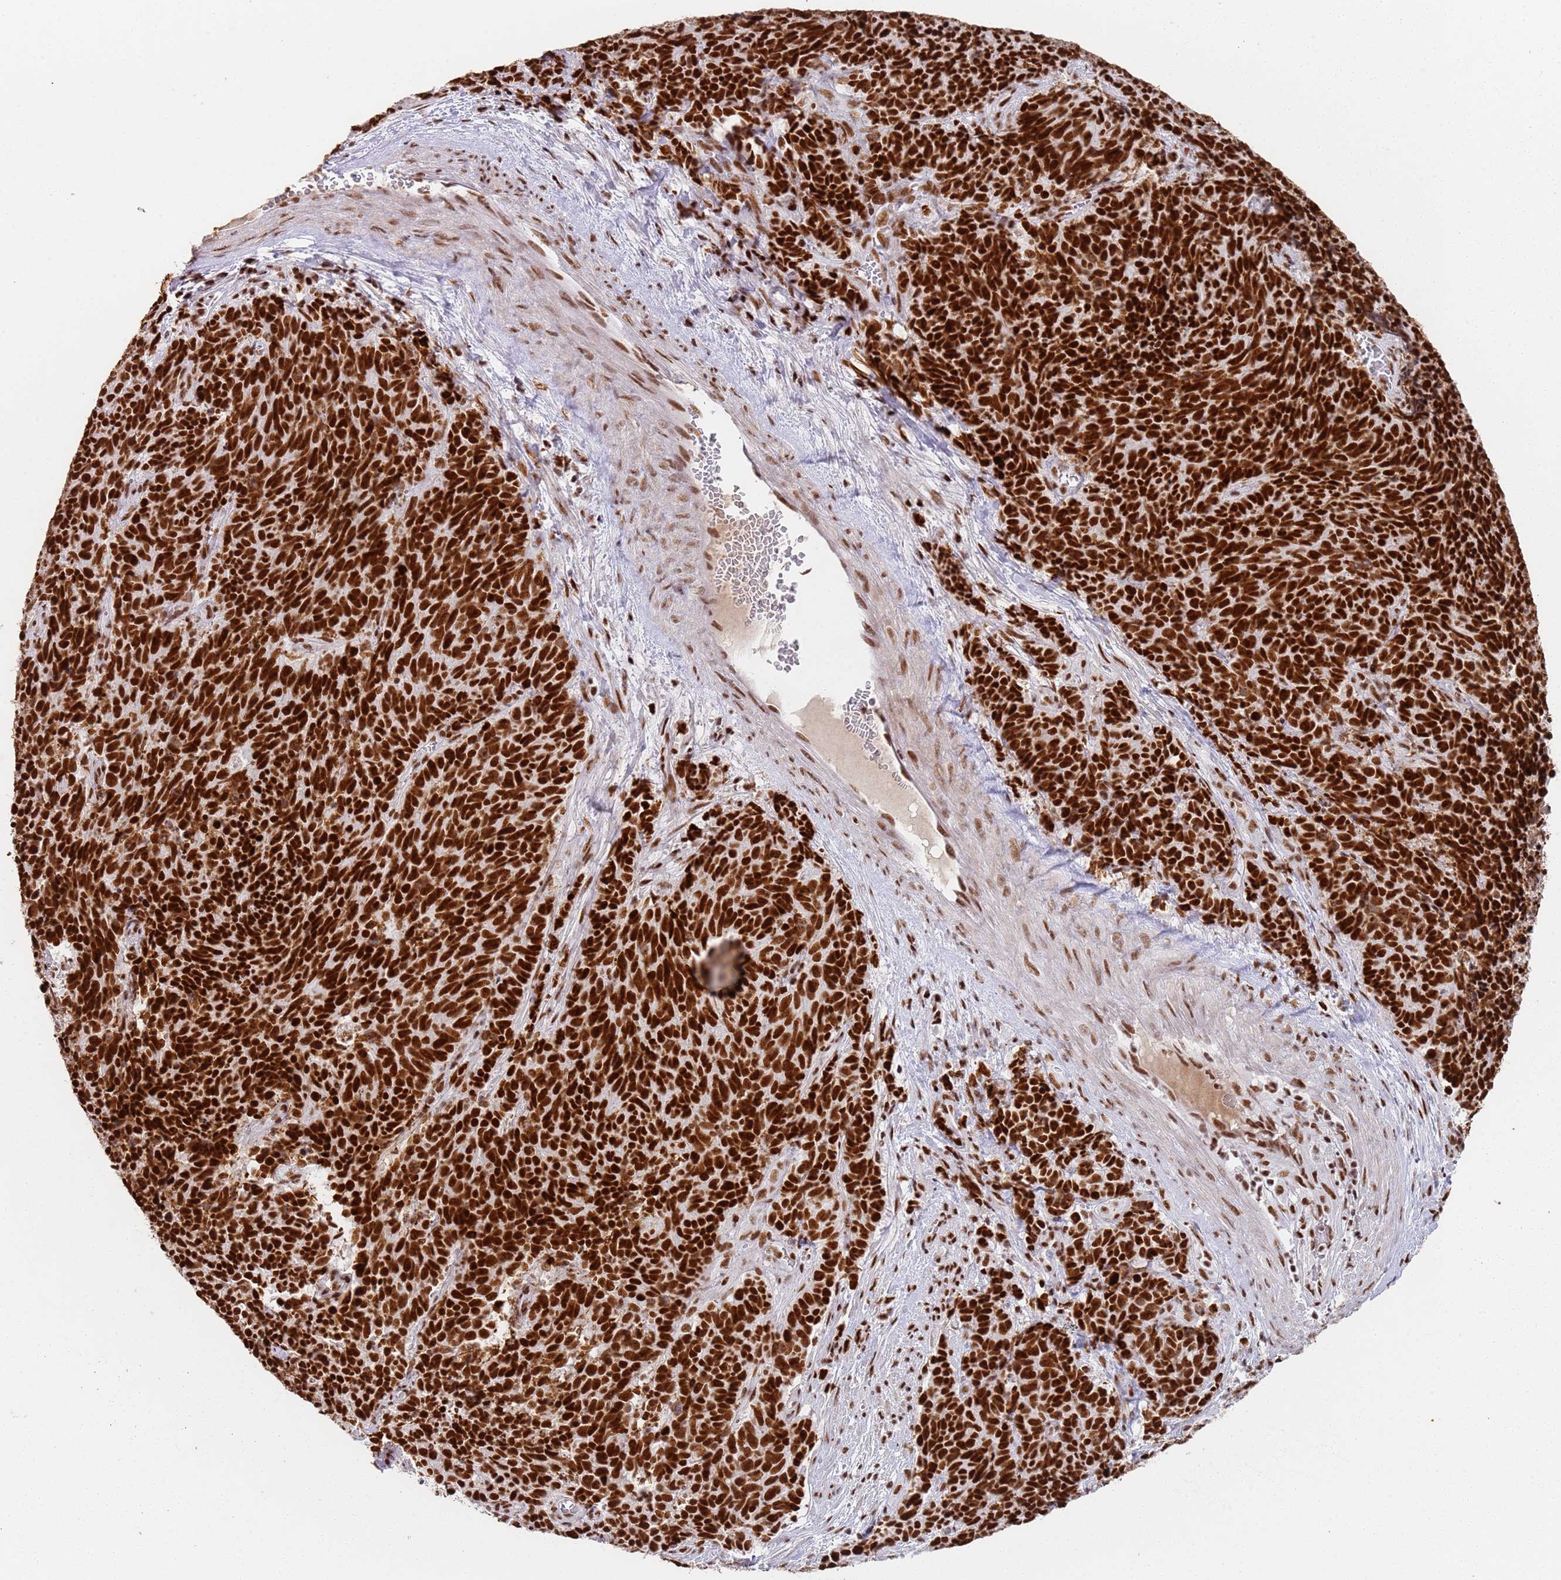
{"staining": {"intensity": "strong", "quantity": ">75%", "location": "nuclear"}, "tissue": "cervical cancer", "cell_type": "Tumor cells", "image_type": "cancer", "snomed": [{"axis": "morphology", "description": "Squamous cell carcinoma, NOS"}, {"axis": "topography", "description": "Cervix"}], "caption": "A brown stain shows strong nuclear staining of a protein in human squamous cell carcinoma (cervical) tumor cells. The staining was performed using DAB, with brown indicating positive protein expression. Nuclei are stained blue with hematoxylin.", "gene": "AKAP8L", "patient": {"sex": "female", "age": 29}}